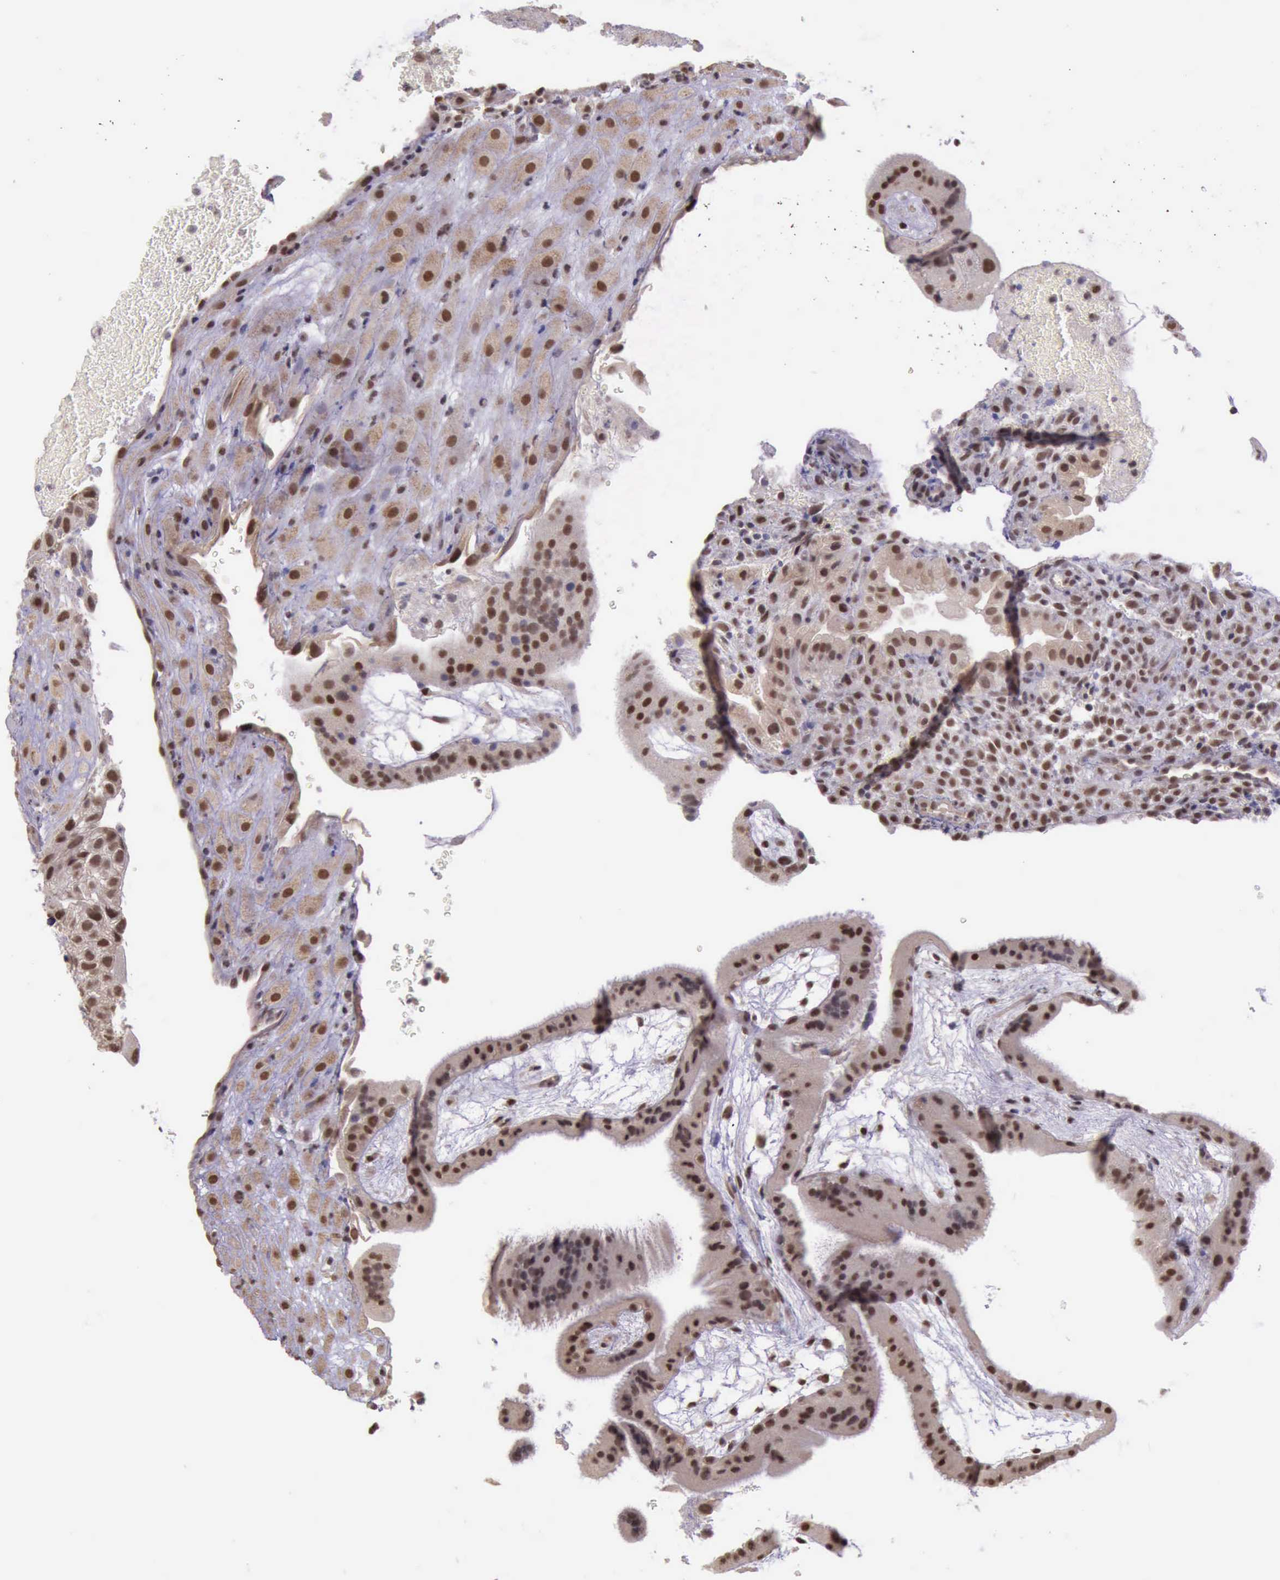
{"staining": {"intensity": "strong", "quantity": ">75%", "location": "nuclear"}, "tissue": "placenta", "cell_type": "Decidual cells", "image_type": "normal", "snomed": [{"axis": "morphology", "description": "Normal tissue, NOS"}, {"axis": "topography", "description": "Placenta"}], "caption": "The image displays immunohistochemical staining of normal placenta. There is strong nuclear staining is identified in approximately >75% of decidual cells.", "gene": "PRPF39", "patient": {"sex": "female", "age": 19}}